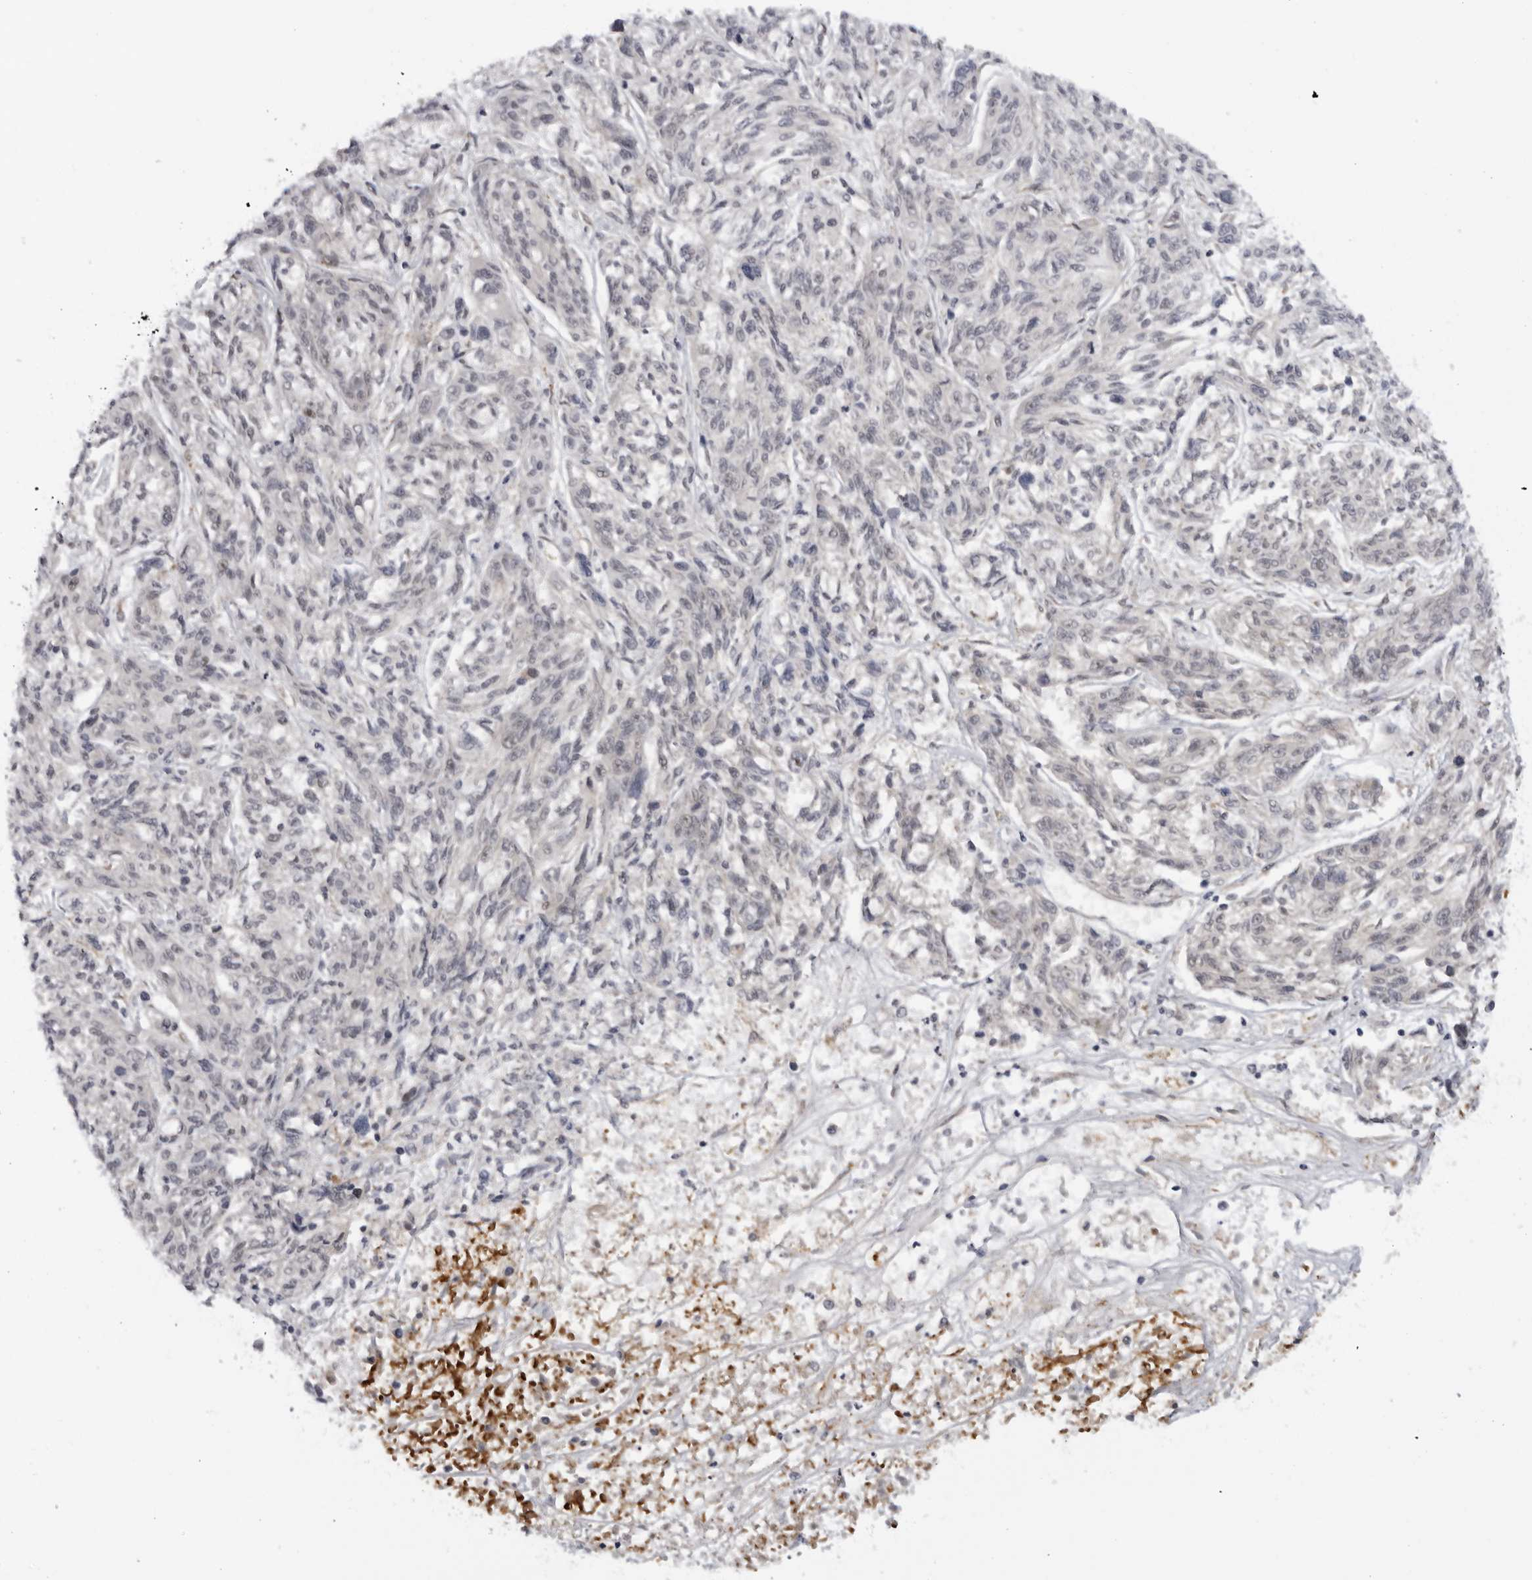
{"staining": {"intensity": "negative", "quantity": "none", "location": "none"}, "tissue": "melanoma", "cell_type": "Tumor cells", "image_type": "cancer", "snomed": [{"axis": "morphology", "description": "Malignant melanoma, NOS"}, {"axis": "topography", "description": "Skin"}], "caption": "Tumor cells are negative for brown protein staining in melanoma. (Brightfield microscopy of DAB immunohistochemistry (IHC) at high magnification).", "gene": "ALPK2", "patient": {"sex": "male", "age": 53}}